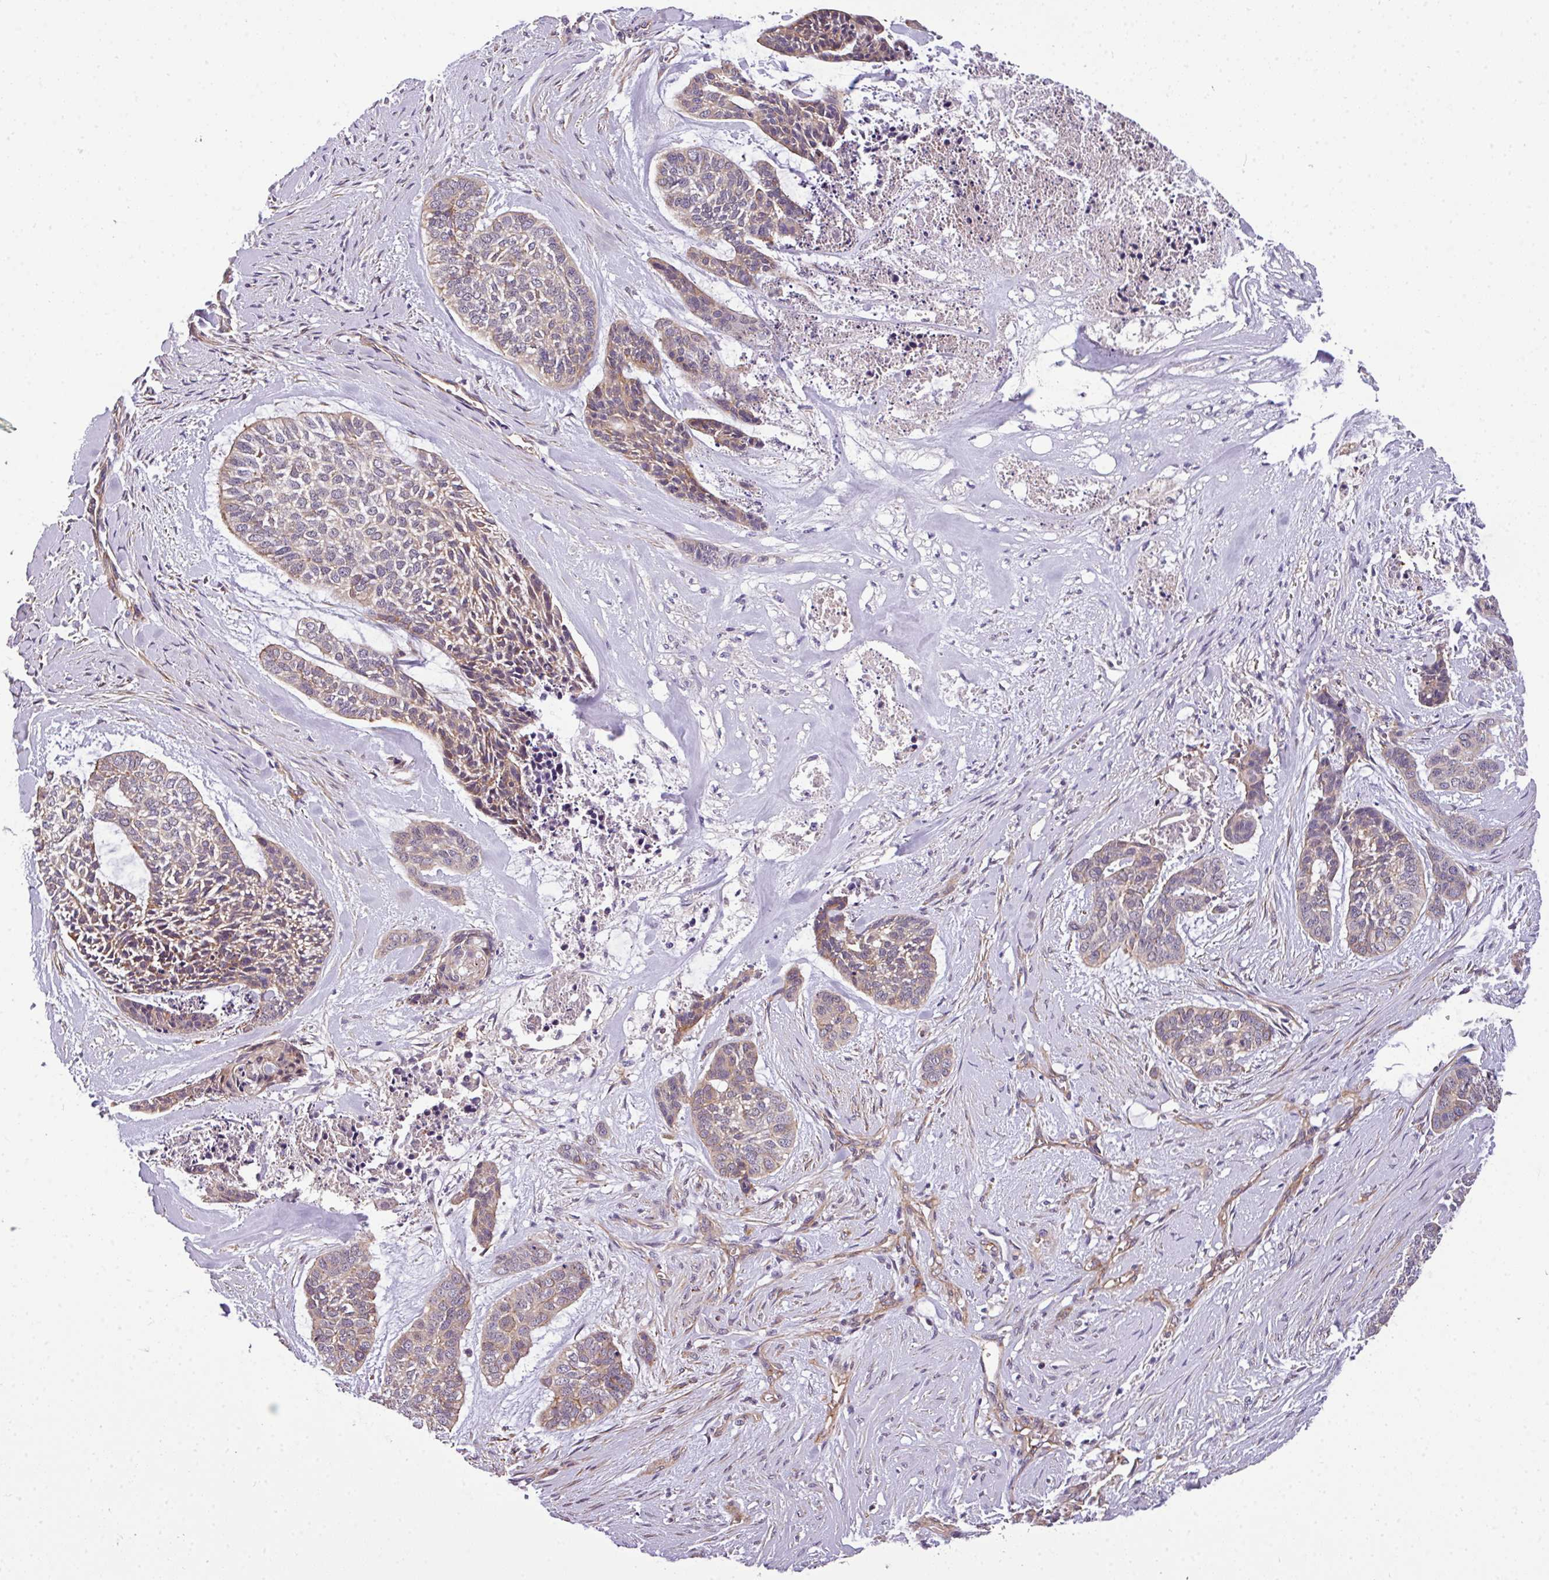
{"staining": {"intensity": "weak", "quantity": ">75%", "location": "cytoplasmic/membranous"}, "tissue": "skin cancer", "cell_type": "Tumor cells", "image_type": "cancer", "snomed": [{"axis": "morphology", "description": "Basal cell carcinoma"}, {"axis": "topography", "description": "Skin"}], "caption": "Skin cancer stained for a protein (brown) reveals weak cytoplasmic/membranous positive staining in approximately >75% of tumor cells.", "gene": "CASS4", "patient": {"sex": "female", "age": 64}}